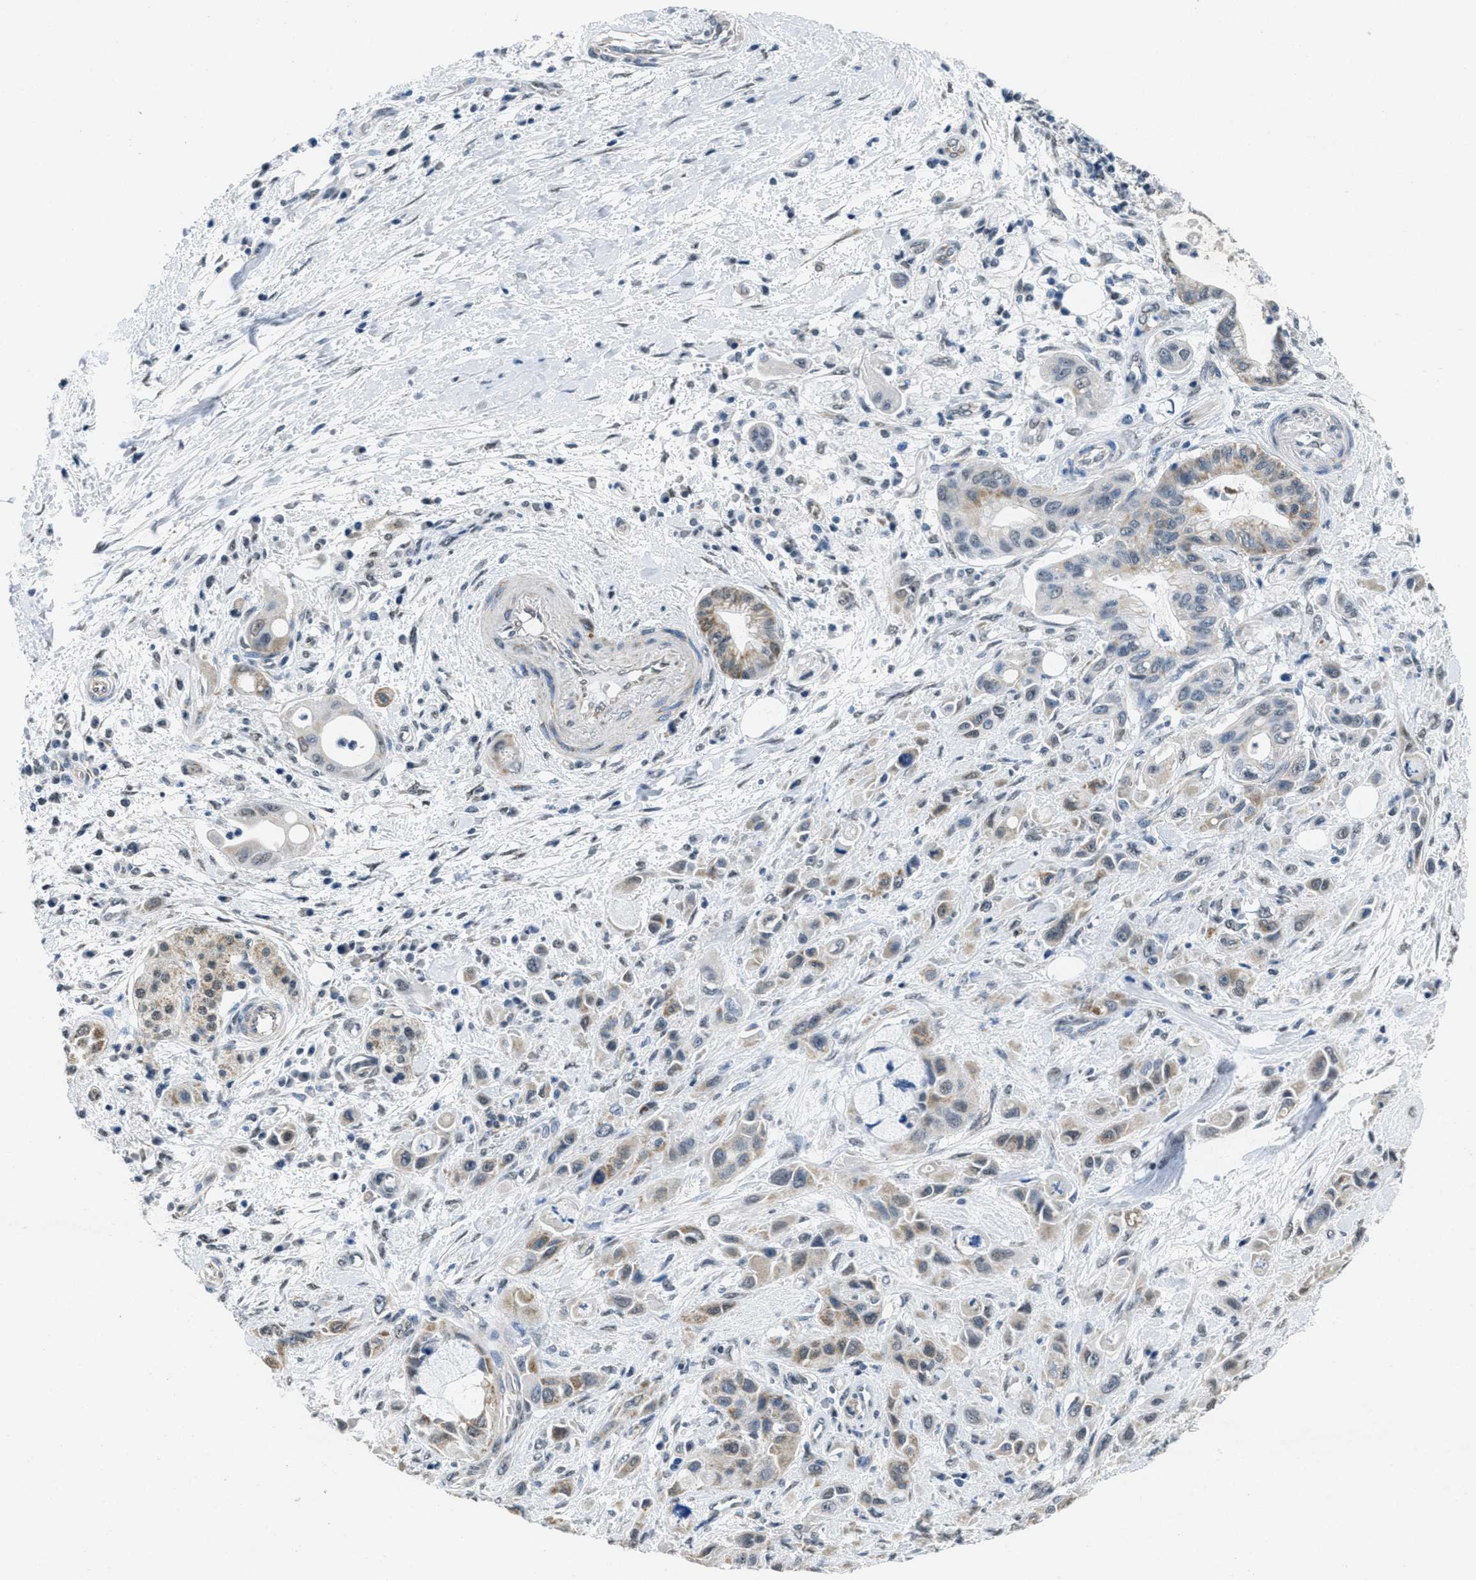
{"staining": {"intensity": "moderate", "quantity": "<25%", "location": "cytoplasmic/membranous"}, "tissue": "pancreatic cancer", "cell_type": "Tumor cells", "image_type": "cancer", "snomed": [{"axis": "morphology", "description": "Adenocarcinoma, NOS"}, {"axis": "topography", "description": "Pancreas"}], "caption": "DAB (3,3'-diaminobenzidine) immunohistochemical staining of human pancreatic cancer (adenocarcinoma) demonstrates moderate cytoplasmic/membranous protein staining in approximately <25% of tumor cells.", "gene": "TOMM70", "patient": {"sex": "female", "age": 73}}